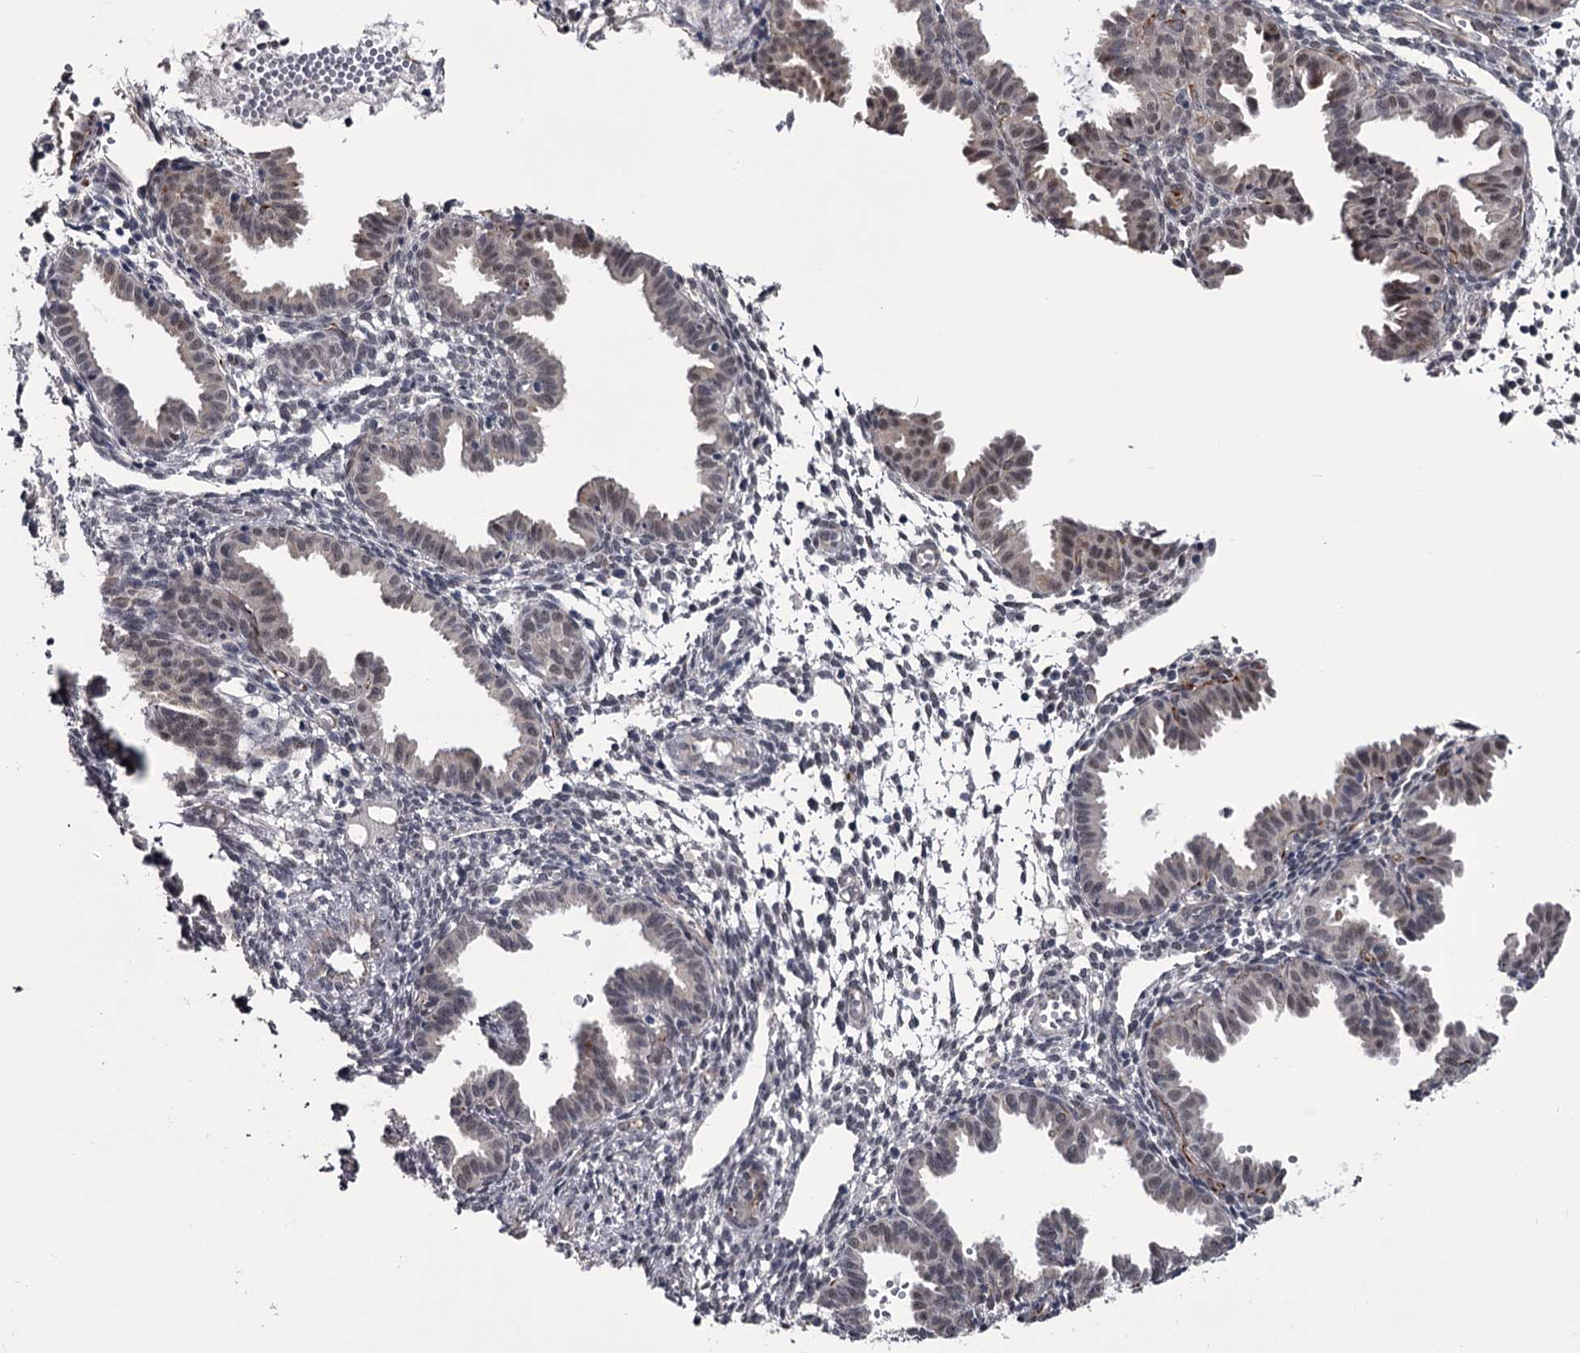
{"staining": {"intensity": "negative", "quantity": "none", "location": "none"}, "tissue": "endometrium", "cell_type": "Cells in endometrial stroma", "image_type": "normal", "snomed": [{"axis": "morphology", "description": "Normal tissue, NOS"}, {"axis": "topography", "description": "Endometrium"}], "caption": "This is an immunohistochemistry (IHC) photomicrograph of unremarkable endometrium. There is no expression in cells in endometrial stroma.", "gene": "PRPF40B", "patient": {"sex": "female", "age": 33}}